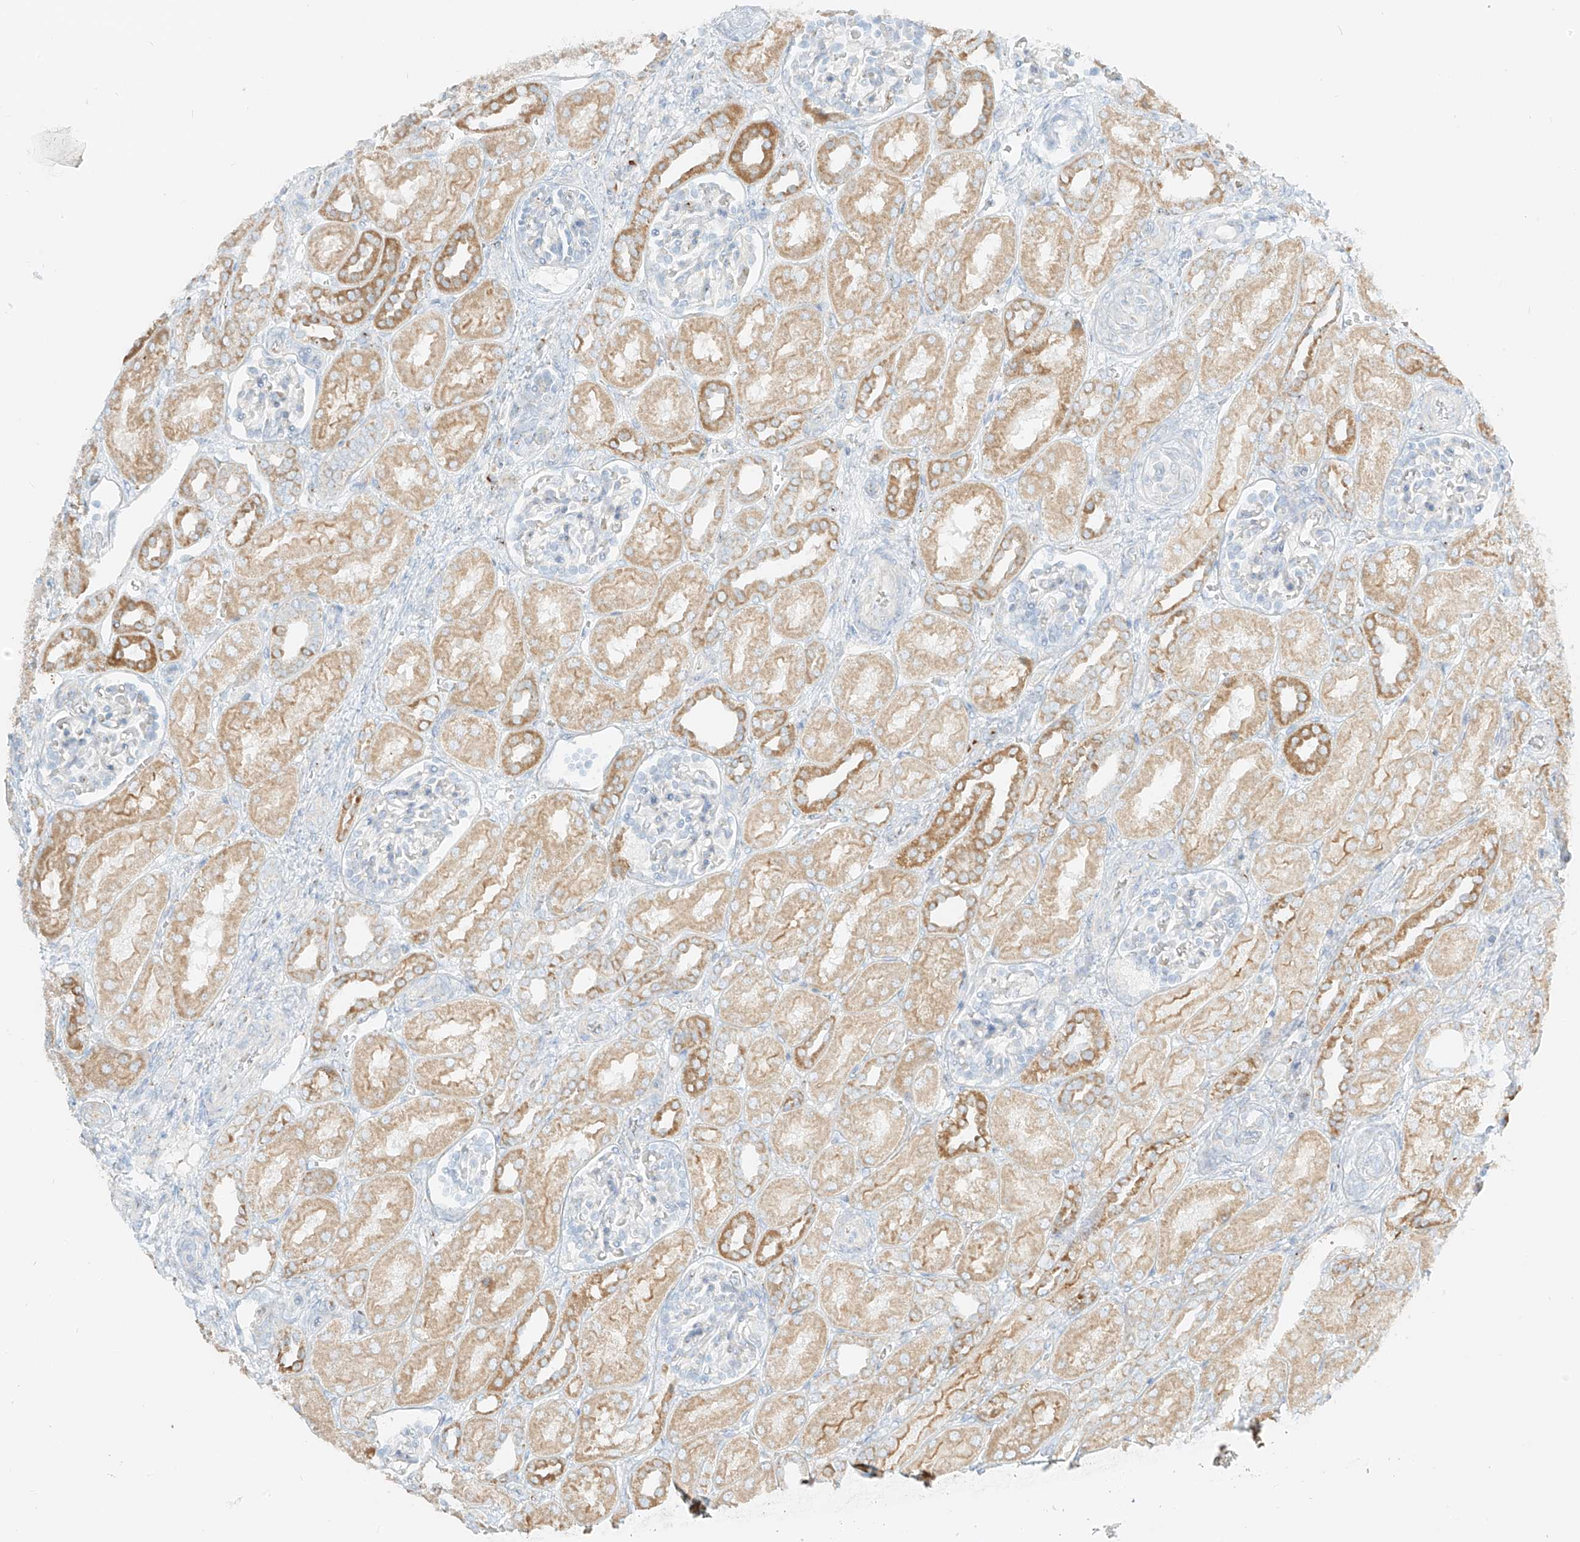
{"staining": {"intensity": "negative", "quantity": "none", "location": "none"}, "tissue": "kidney", "cell_type": "Cells in glomeruli", "image_type": "normal", "snomed": [{"axis": "morphology", "description": "Normal tissue, NOS"}, {"axis": "morphology", "description": "Neoplasm, malignant, NOS"}, {"axis": "topography", "description": "Kidney"}], "caption": "A micrograph of human kidney is negative for staining in cells in glomeruli.", "gene": "TMEM87B", "patient": {"sex": "female", "age": 1}}